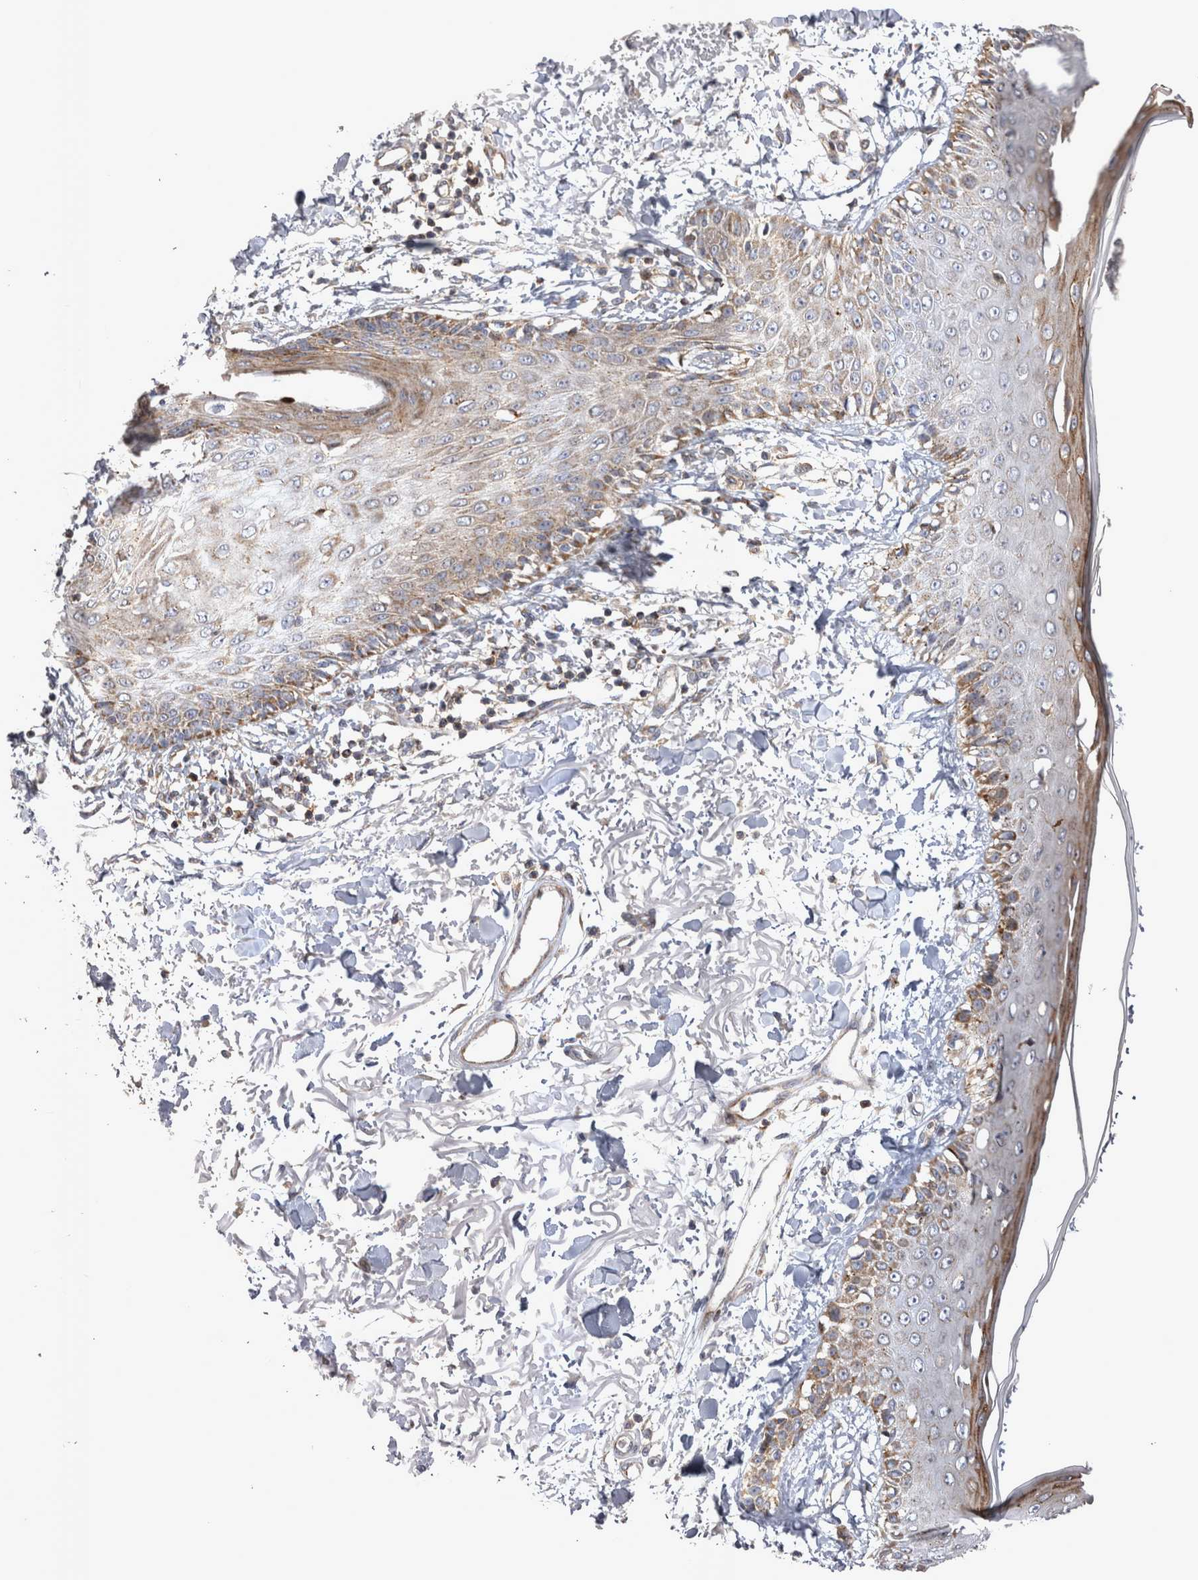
{"staining": {"intensity": "weak", "quantity": ">75%", "location": "cytoplasmic/membranous"}, "tissue": "skin", "cell_type": "Fibroblasts", "image_type": "normal", "snomed": [{"axis": "morphology", "description": "Normal tissue, NOS"}, {"axis": "morphology", "description": "Squamous cell carcinoma, NOS"}, {"axis": "topography", "description": "Skin"}, {"axis": "topography", "description": "Peripheral nerve tissue"}], "caption": "Immunohistochemistry image of benign skin: skin stained using IHC displays low levels of weak protein expression localized specifically in the cytoplasmic/membranous of fibroblasts, appearing as a cytoplasmic/membranous brown color.", "gene": "TSPOAP1", "patient": {"sex": "male", "age": 83}}